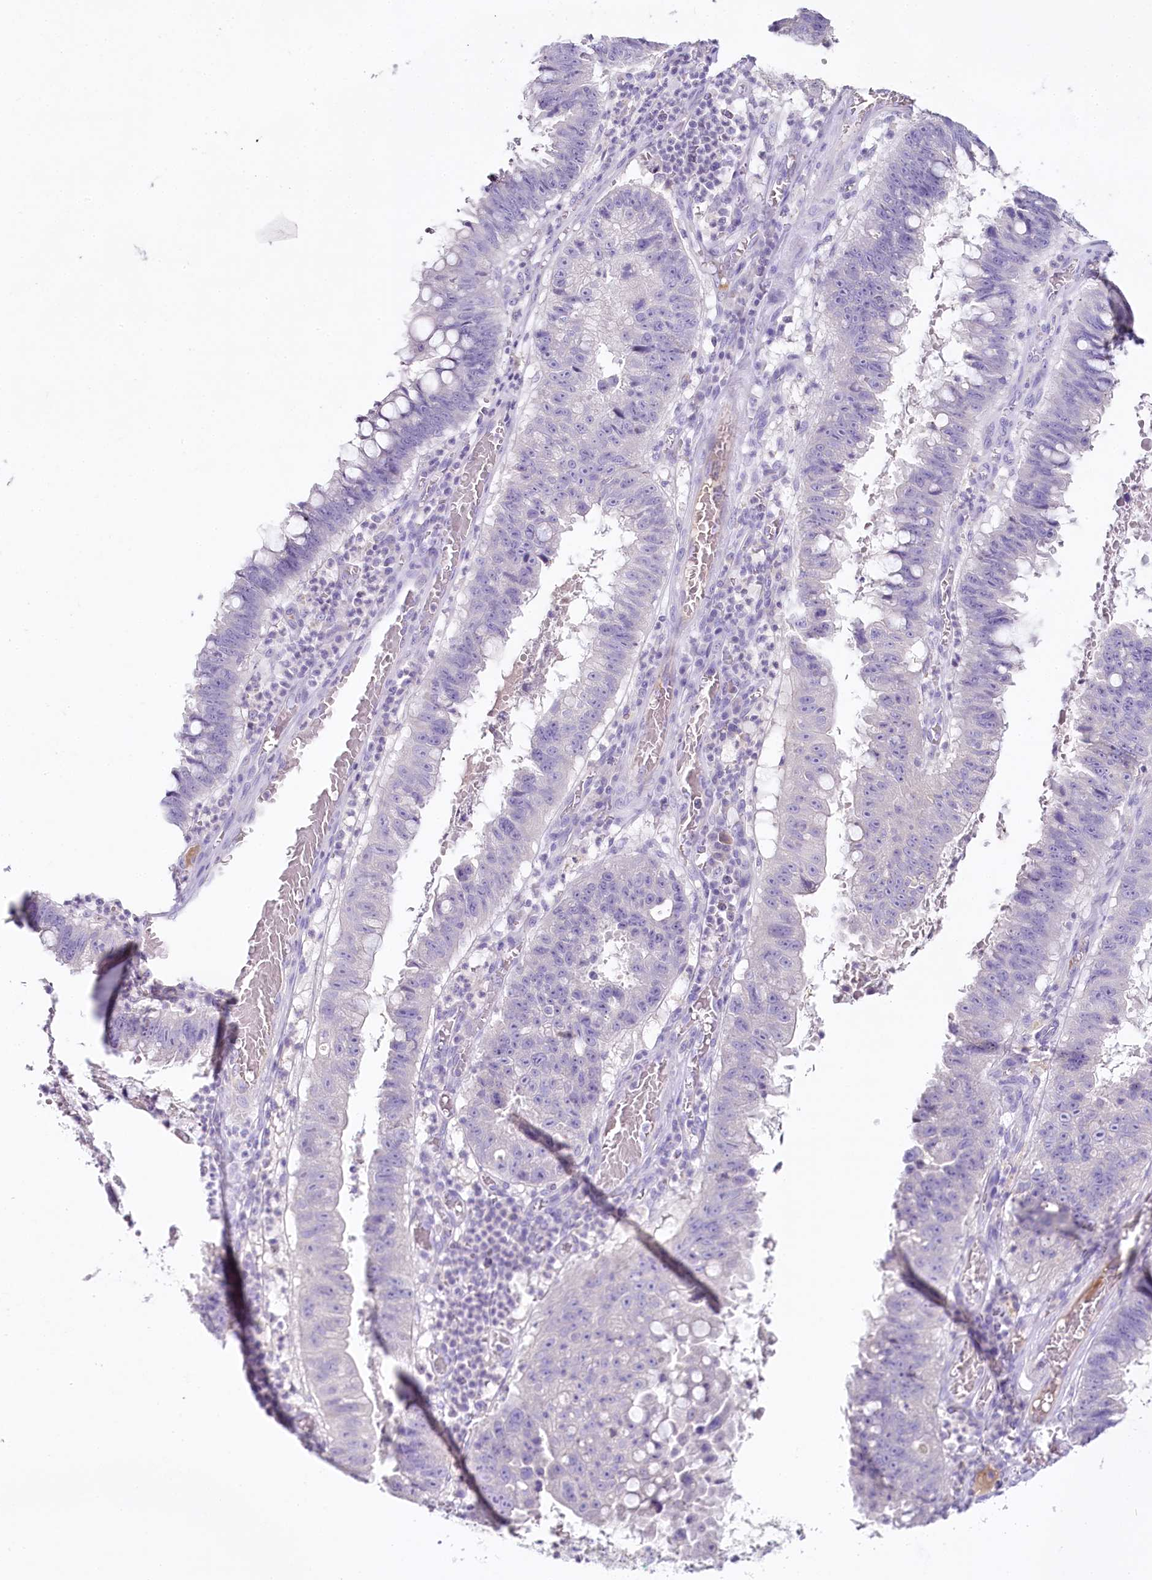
{"staining": {"intensity": "negative", "quantity": "none", "location": "none"}, "tissue": "stomach cancer", "cell_type": "Tumor cells", "image_type": "cancer", "snomed": [{"axis": "morphology", "description": "Adenocarcinoma, NOS"}, {"axis": "topography", "description": "Stomach"}], "caption": "IHC of stomach adenocarcinoma displays no expression in tumor cells. Nuclei are stained in blue.", "gene": "HPD", "patient": {"sex": "male", "age": 59}}